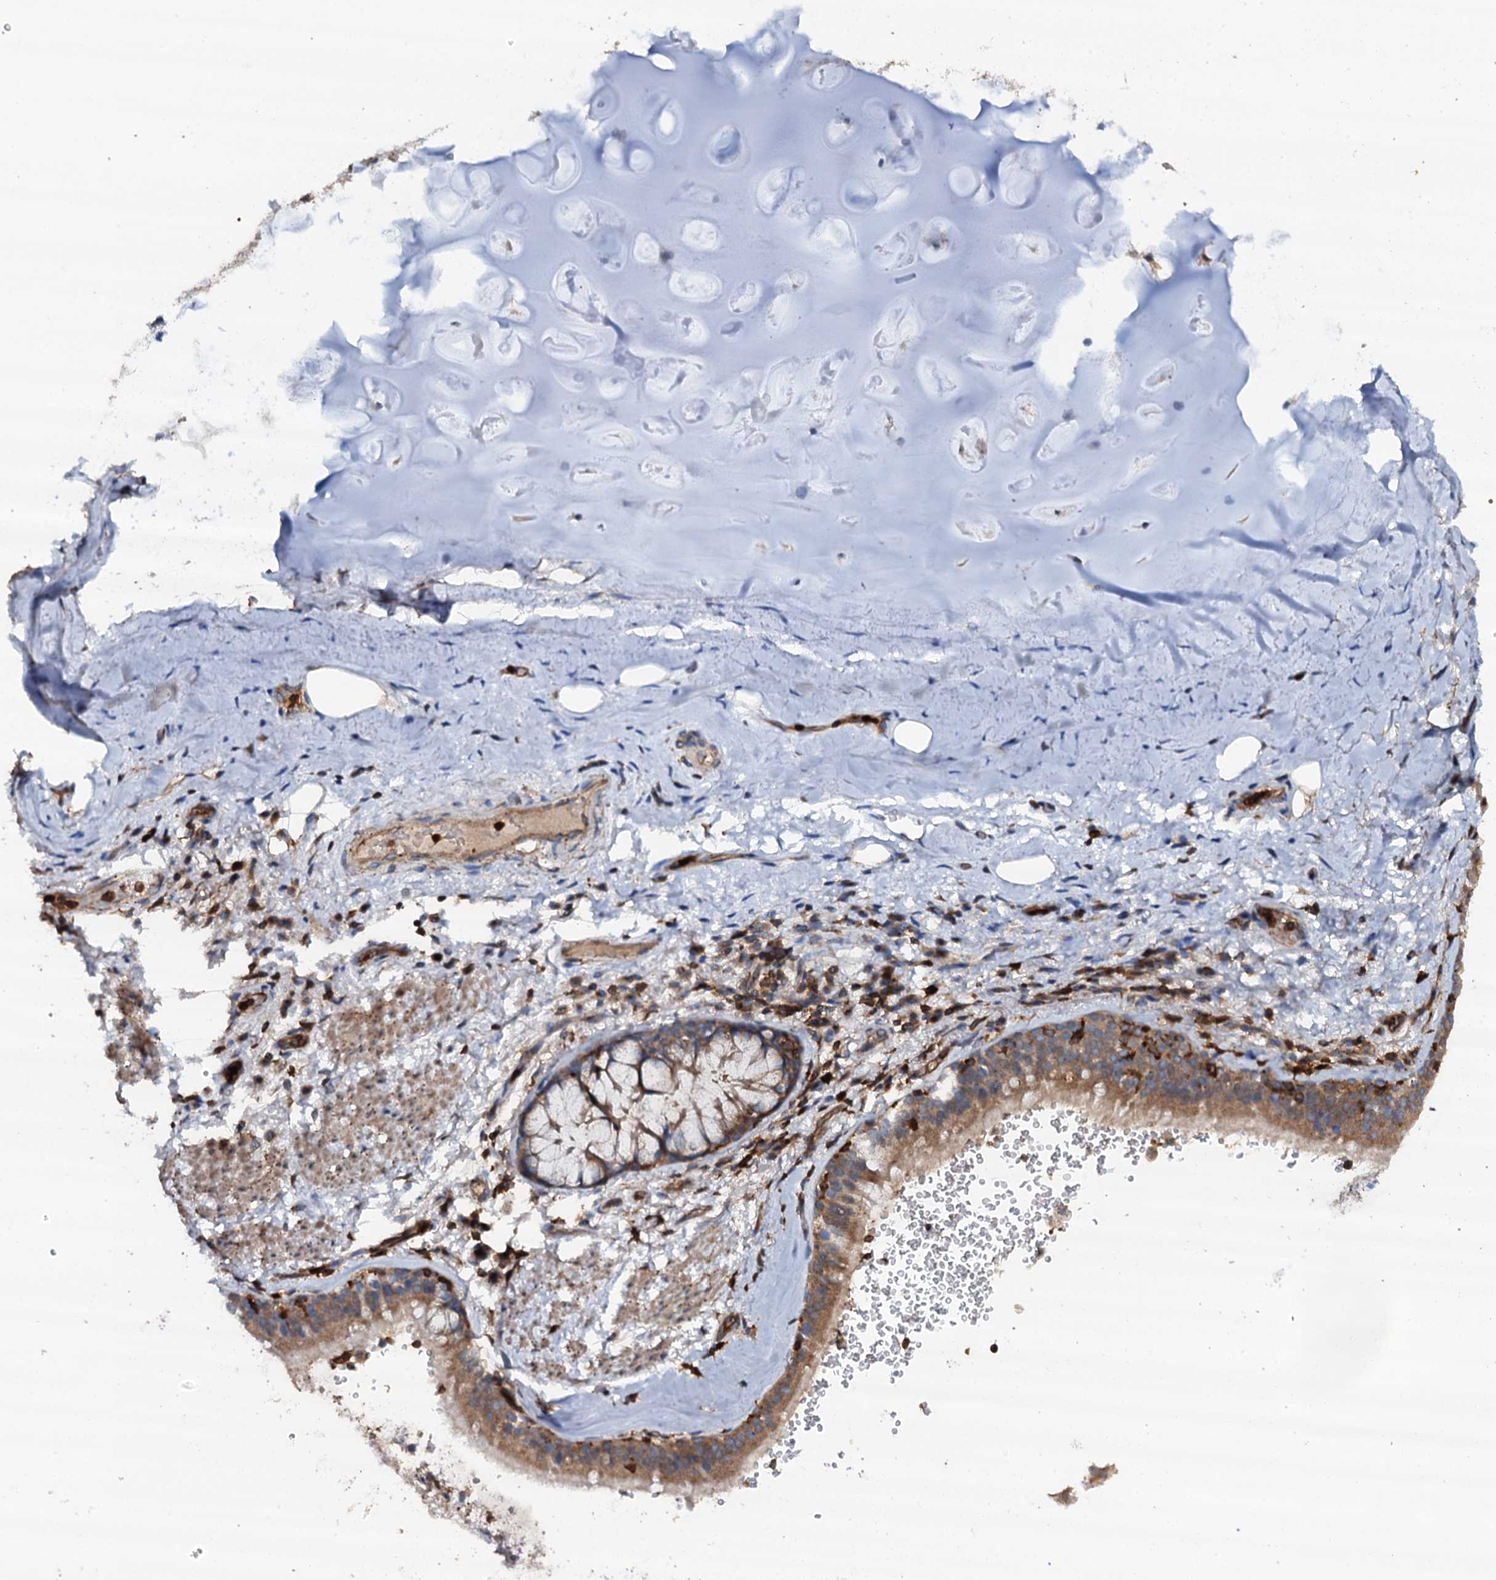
{"staining": {"intensity": "negative", "quantity": "none", "location": "none"}, "tissue": "adipose tissue", "cell_type": "Adipocytes", "image_type": "normal", "snomed": [{"axis": "morphology", "description": "Normal tissue, NOS"}, {"axis": "topography", "description": "Lymph node"}, {"axis": "topography", "description": "Cartilage tissue"}, {"axis": "topography", "description": "Bronchus"}], "caption": "There is no significant positivity in adipocytes of adipose tissue. (Brightfield microscopy of DAB immunohistochemistry at high magnification).", "gene": "GRK2", "patient": {"sex": "male", "age": 63}}